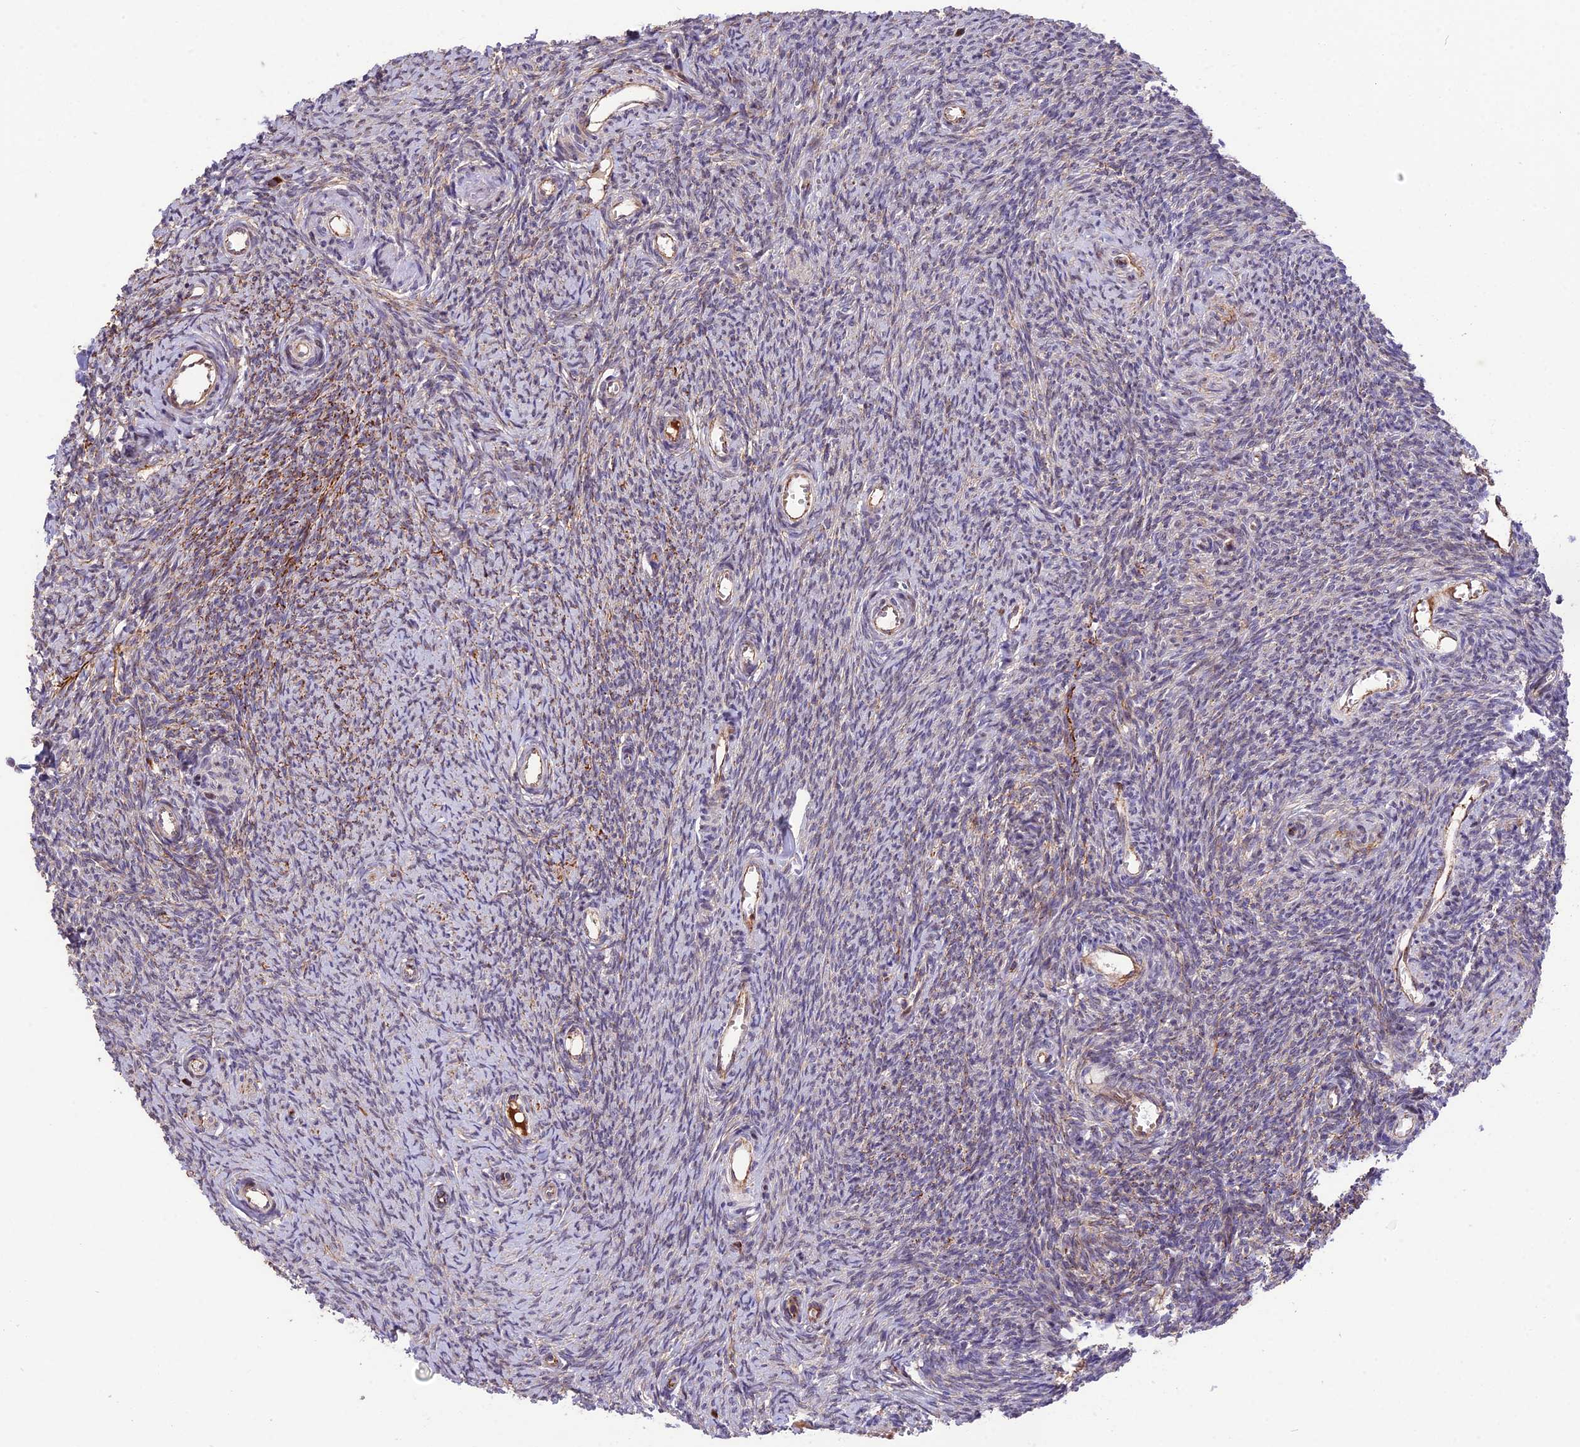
{"staining": {"intensity": "weak", "quantity": ">75%", "location": "cytoplasmic/membranous"}, "tissue": "ovary", "cell_type": "Follicle cells", "image_type": "normal", "snomed": [{"axis": "morphology", "description": "Normal tissue, NOS"}, {"axis": "topography", "description": "Ovary"}], "caption": "The histopathology image shows a brown stain indicating the presence of a protein in the cytoplasmic/membranous of follicle cells in ovary.", "gene": "MFSD2A", "patient": {"sex": "female", "age": 44}}